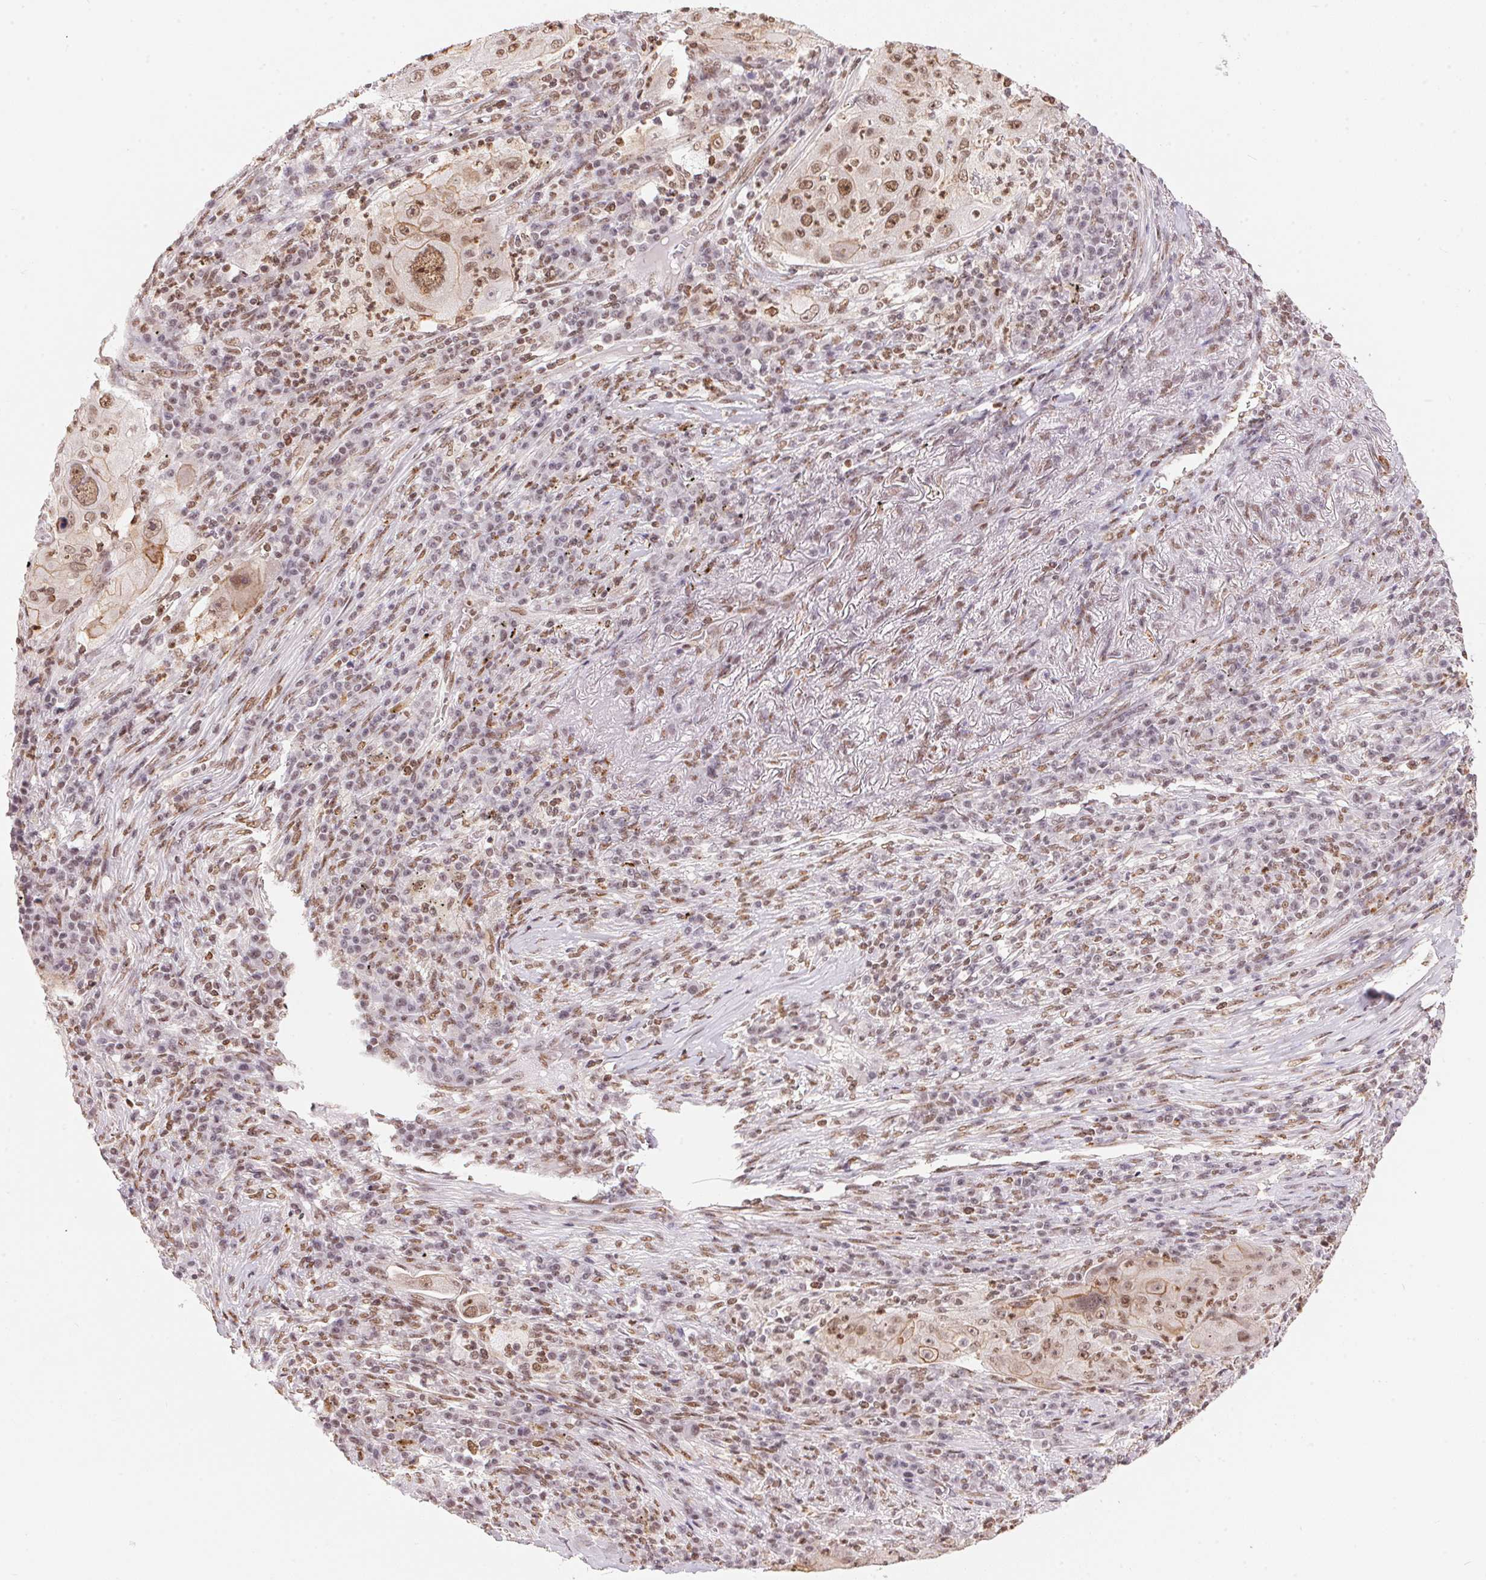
{"staining": {"intensity": "moderate", "quantity": ">75%", "location": "cytoplasmic/membranous,nuclear"}, "tissue": "lung cancer", "cell_type": "Tumor cells", "image_type": "cancer", "snomed": [{"axis": "morphology", "description": "Squamous cell carcinoma, NOS"}, {"axis": "topography", "description": "Lung"}], "caption": "Lung cancer was stained to show a protein in brown. There is medium levels of moderate cytoplasmic/membranous and nuclear positivity in approximately >75% of tumor cells.", "gene": "NFE2L1", "patient": {"sex": "female", "age": 59}}